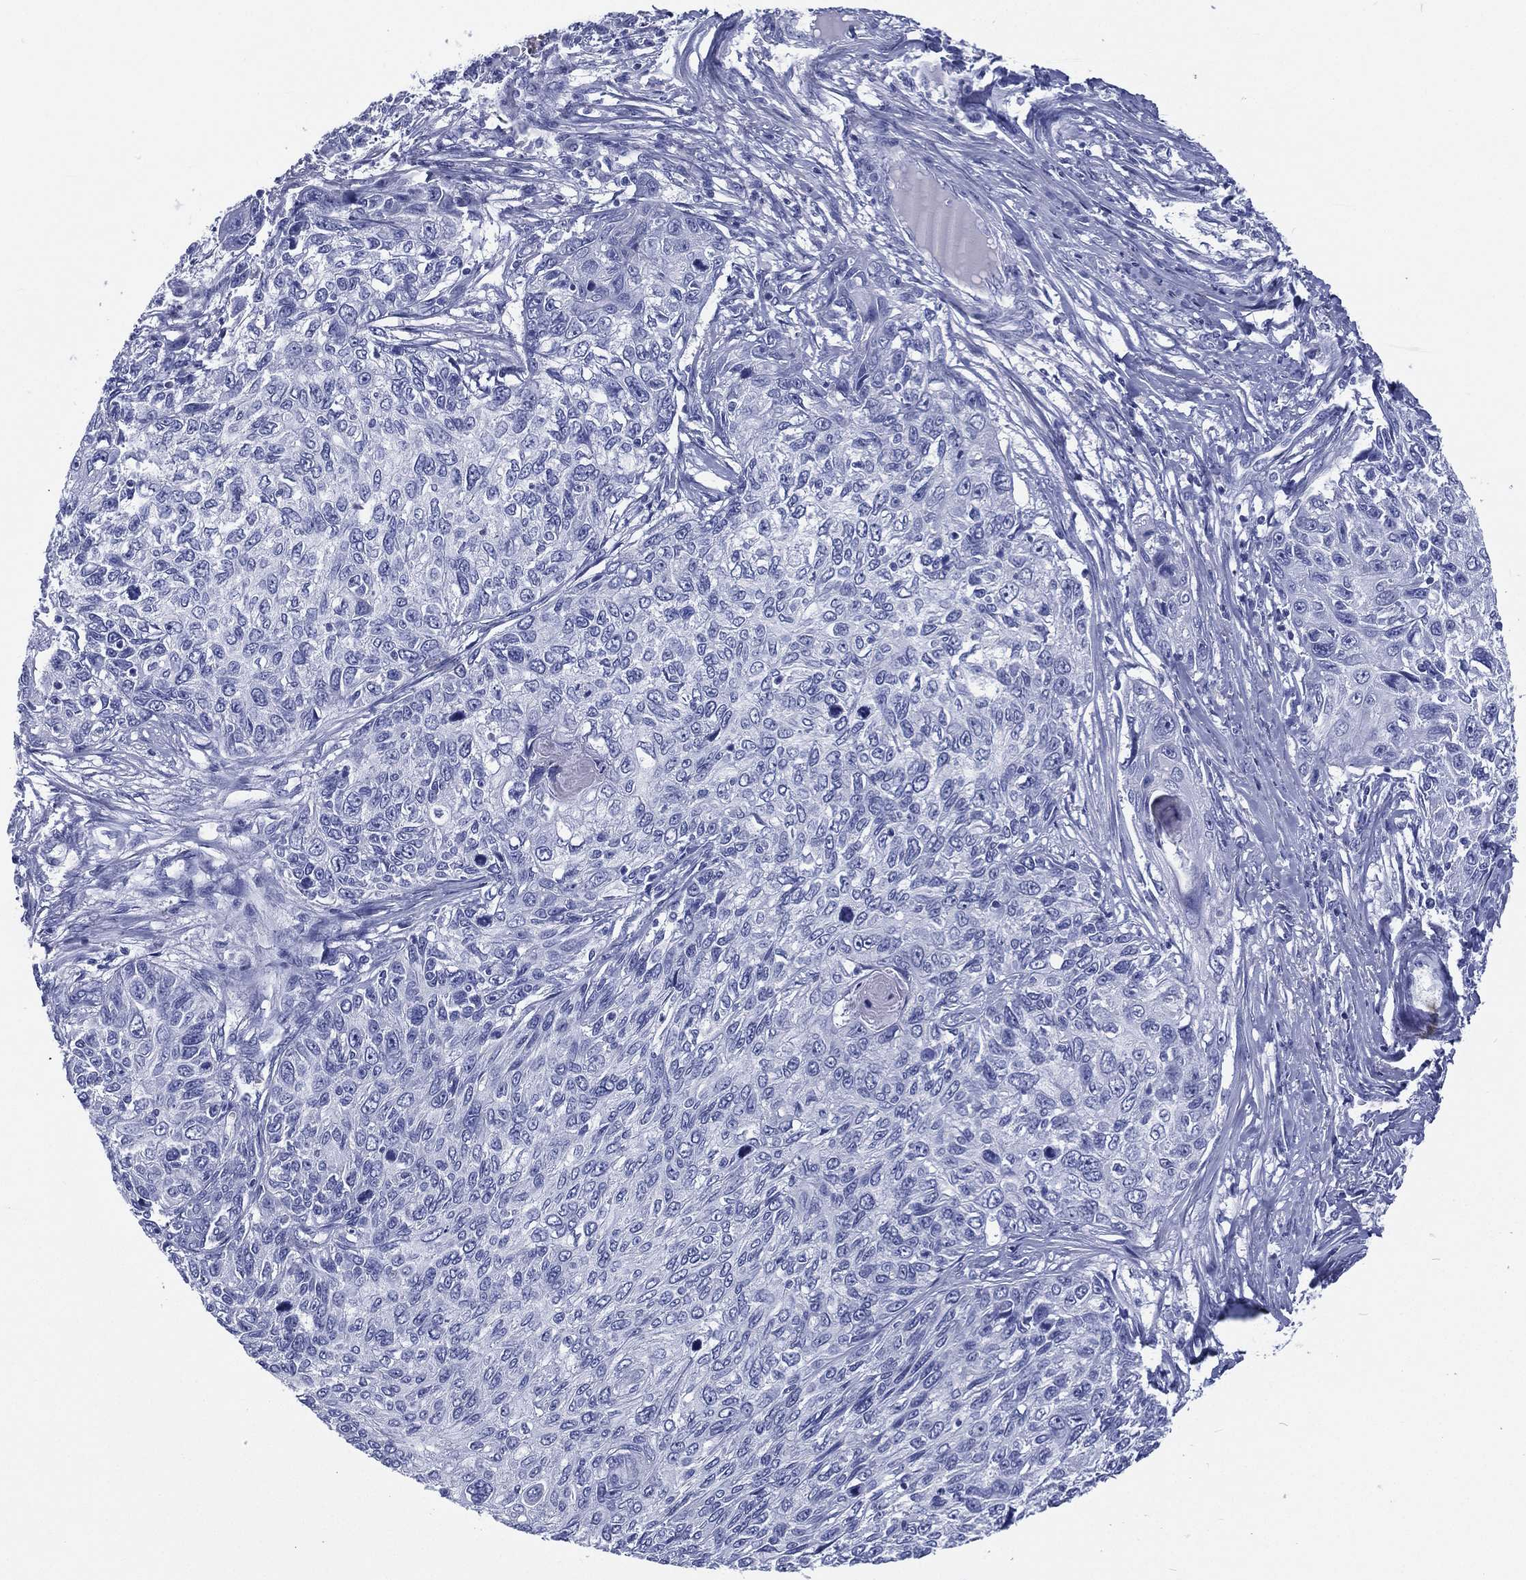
{"staining": {"intensity": "negative", "quantity": "none", "location": "none"}, "tissue": "skin cancer", "cell_type": "Tumor cells", "image_type": "cancer", "snomed": [{"axis": "morphology", "description": "Squamous cell carcinoma, NOS"}, {"axis": "topography", "description": "Skin"}], "caption": "Immunohistochemistry image of human skin cancer (squamous cell carcinoma) stained for a protein (brown), which reveals no expression in tumor cells.", "gene": "RSPH4A", "patient": {"sex": "male", "age": 92}}